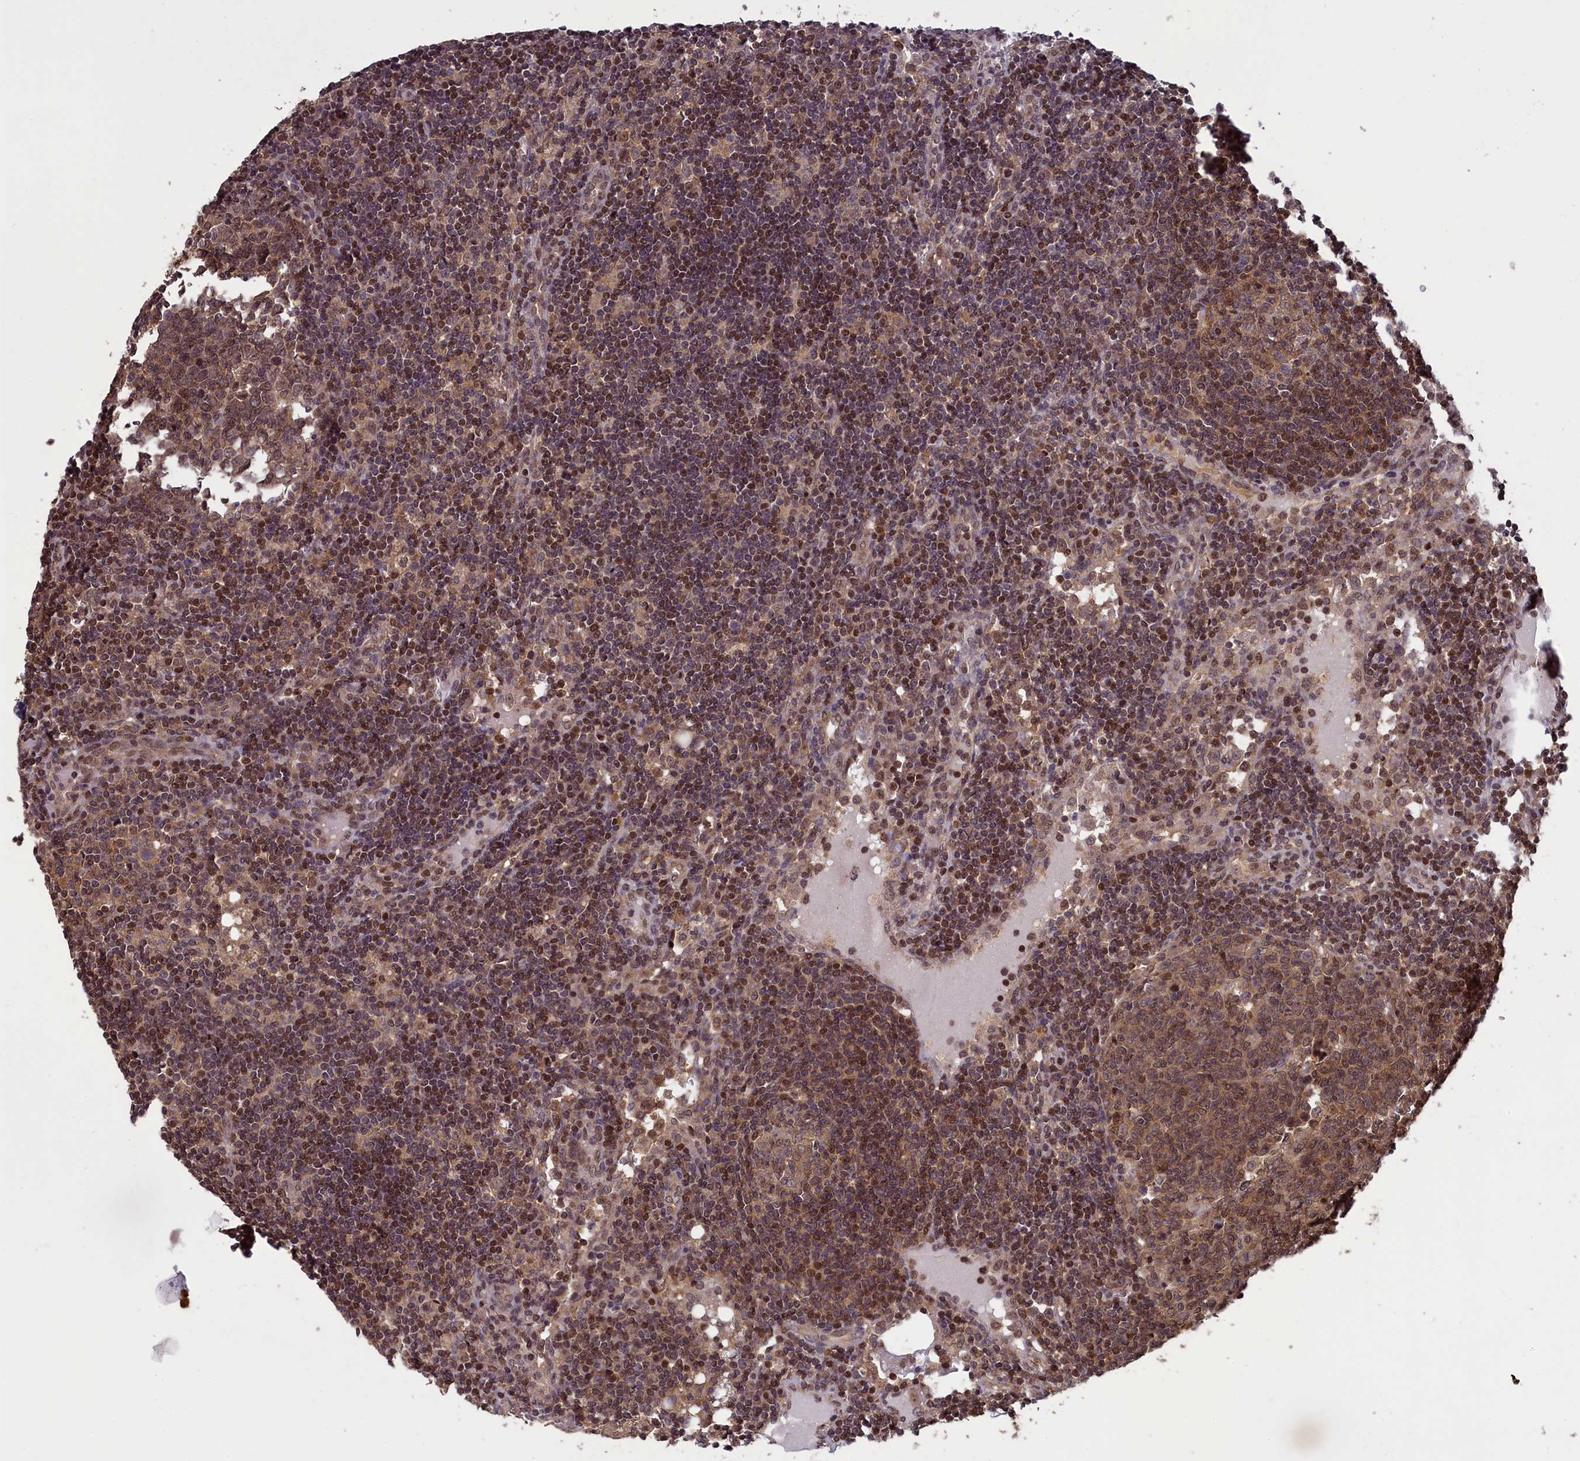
{"staining": {"intensity": "moderate", "quantity": "25%-75%", "location": "cytoplasmic/membranous,nuclear"}, "tissue": "lymph node", "cell_type": "Germinal center cells", "image_type": "normal", "snomed": [{"axis": "morphology", "description": "Normal tissue, NOS"}, {"axis": "topography", "description": "Lymph node"}], "caption": "DAB immunohistochemical staining of unremarkable human lymph node shows moderate cytoplasmic/membranous,nuclear protein positivity in approximately 25%-75% of germinal center cells.", "gene": "NUBP1", "patient": {"sex": "female", "age": 73}}